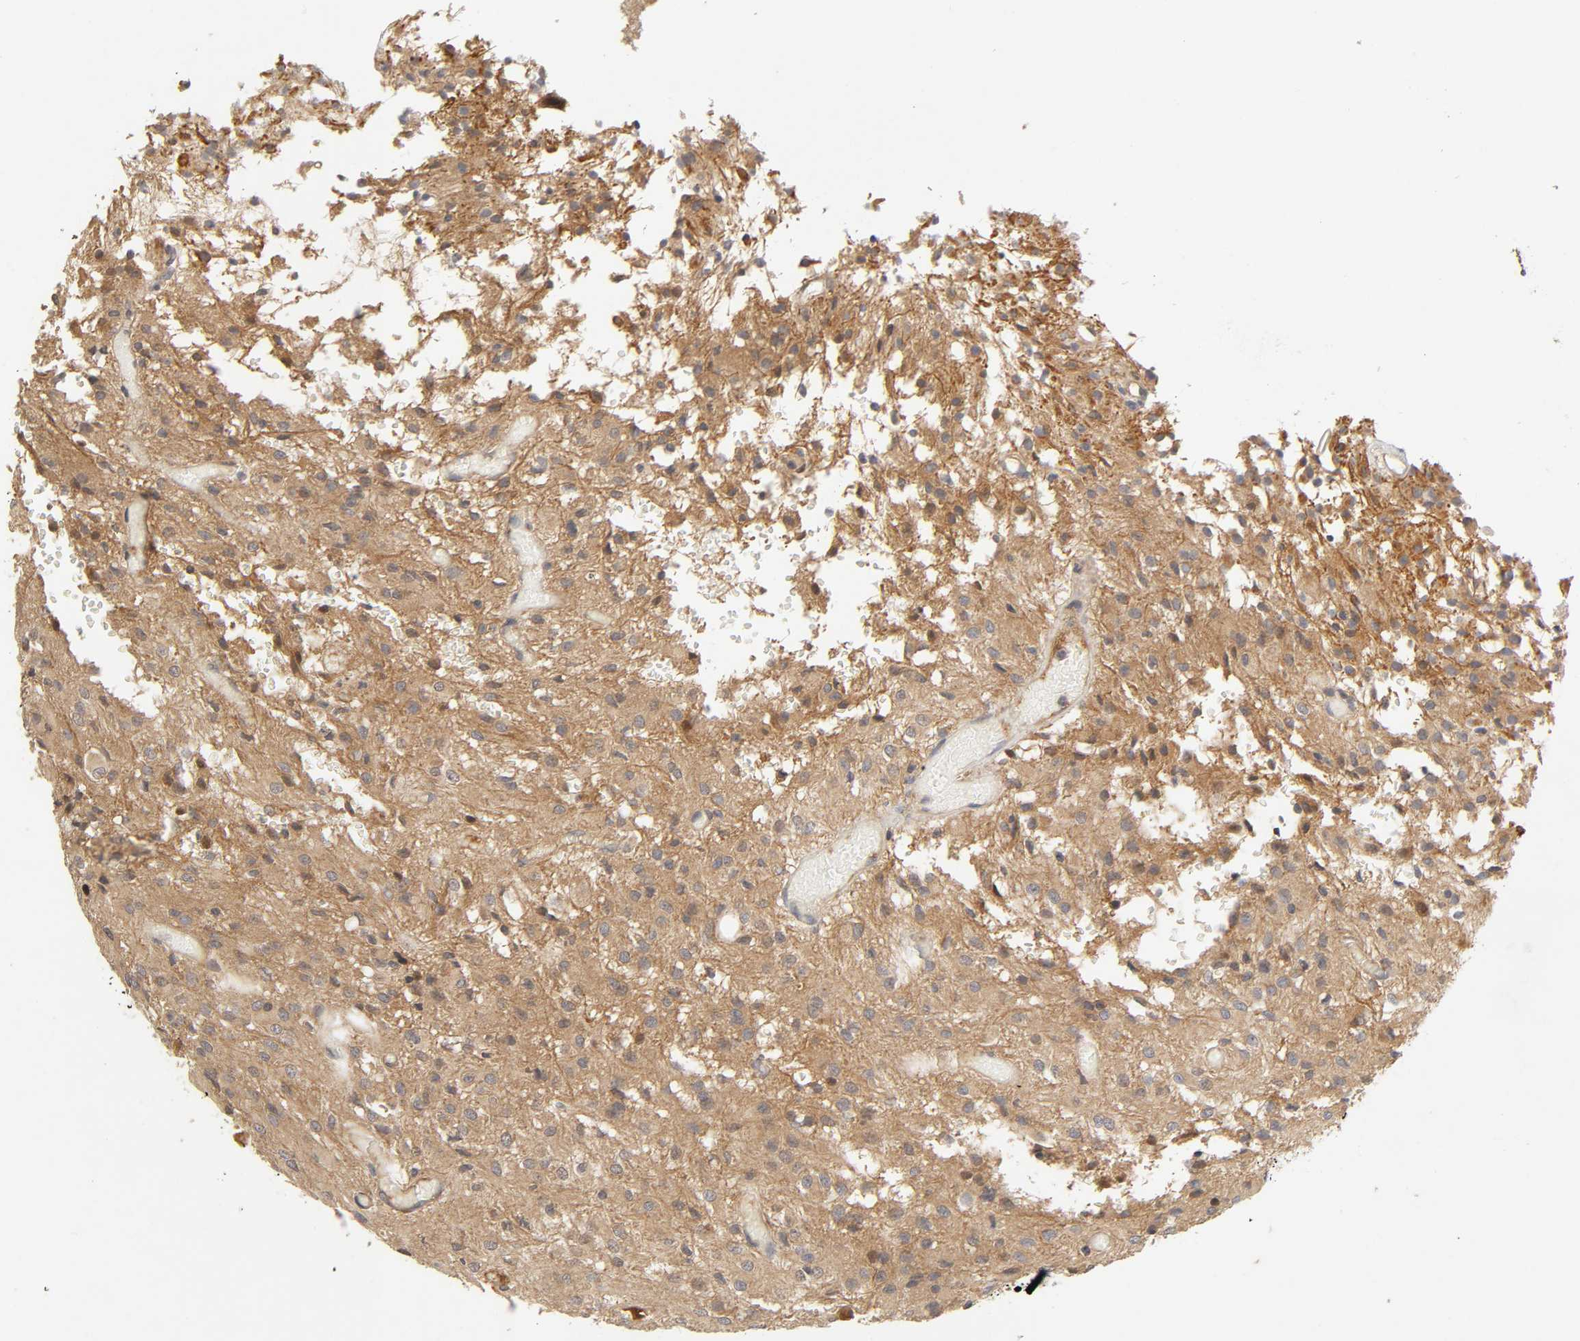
{"staining": {"intensity": "moderate", "quantity": ">75%", "location": "cytoplasmic/membranous"}, "tissue": "glioma", "cell_type": "Tumor cells", "image_type": "cancer", "snomed": [{"axis": "morphology", "description": "Glioma, malignant, High grade"}, {"axis": "topography", "description": "Brain"}], "caption": "DAB (3,3'-diaminobenzidine) immunohistochemical staining of malignant glioma (high-grade) shows moderate cytoplasmic/membranous protein staining in about >75% of tumor cells.", "gene": "CPB2", "patient": {"sex": "female", "age": 59}}